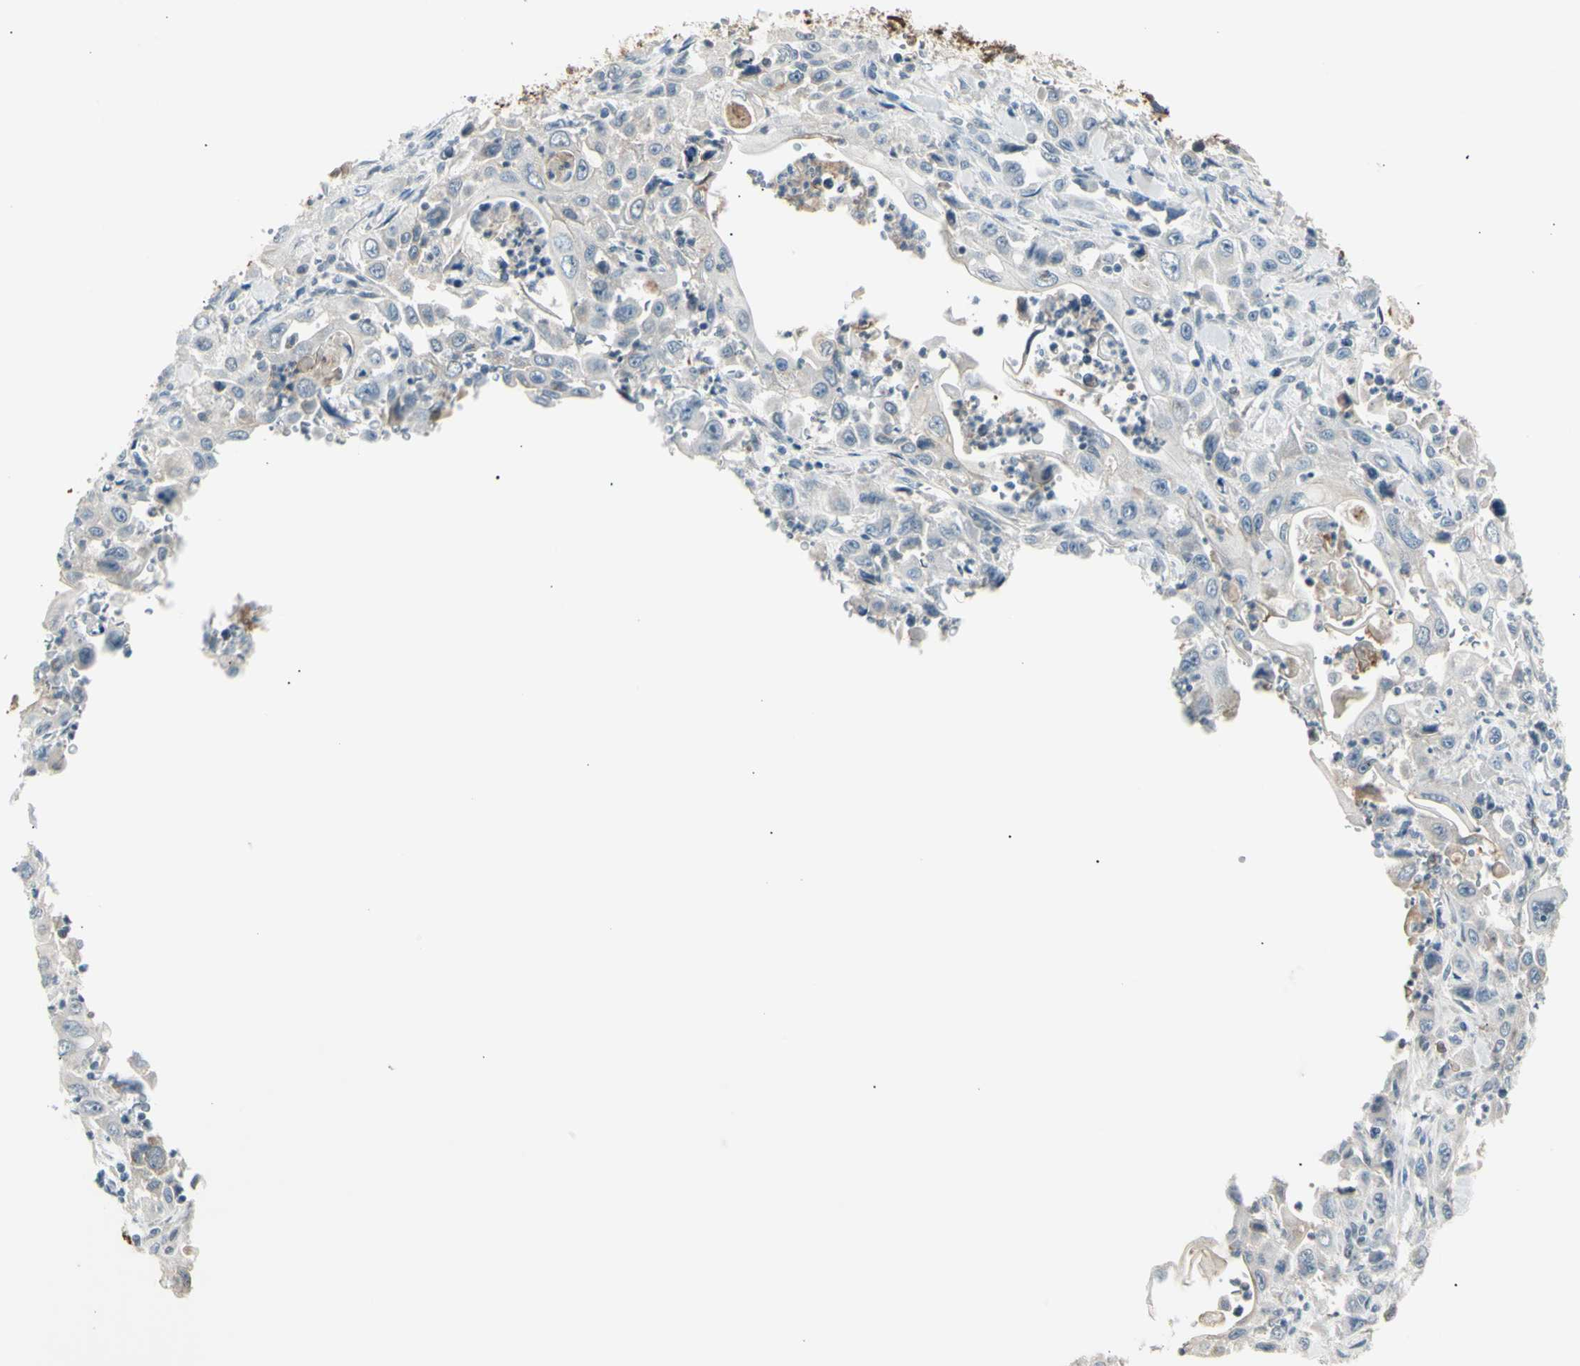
{"staining": {"intensity": "weak", "quantity": "<25%", "location": "cytoplasmic/membranous"}, "tissue": "pancreatic cancer", "cell_type": "Tumor cells", "image_type": "cancer", "snomed": [{"axis": "morphology", "description": "Adenocarcinoma, NOS"}, {"axis": "topography", "description": "Pancreas"}], "caption": "DAB (3,3'-diaminobenzidine) immunohistochemical staining of human pancreatic cancer (adenocarcinoma) demonstrates no significant expression in tumor cells.", "gene": "LHPP", "patient": {"sex": "male", "age": 70}}